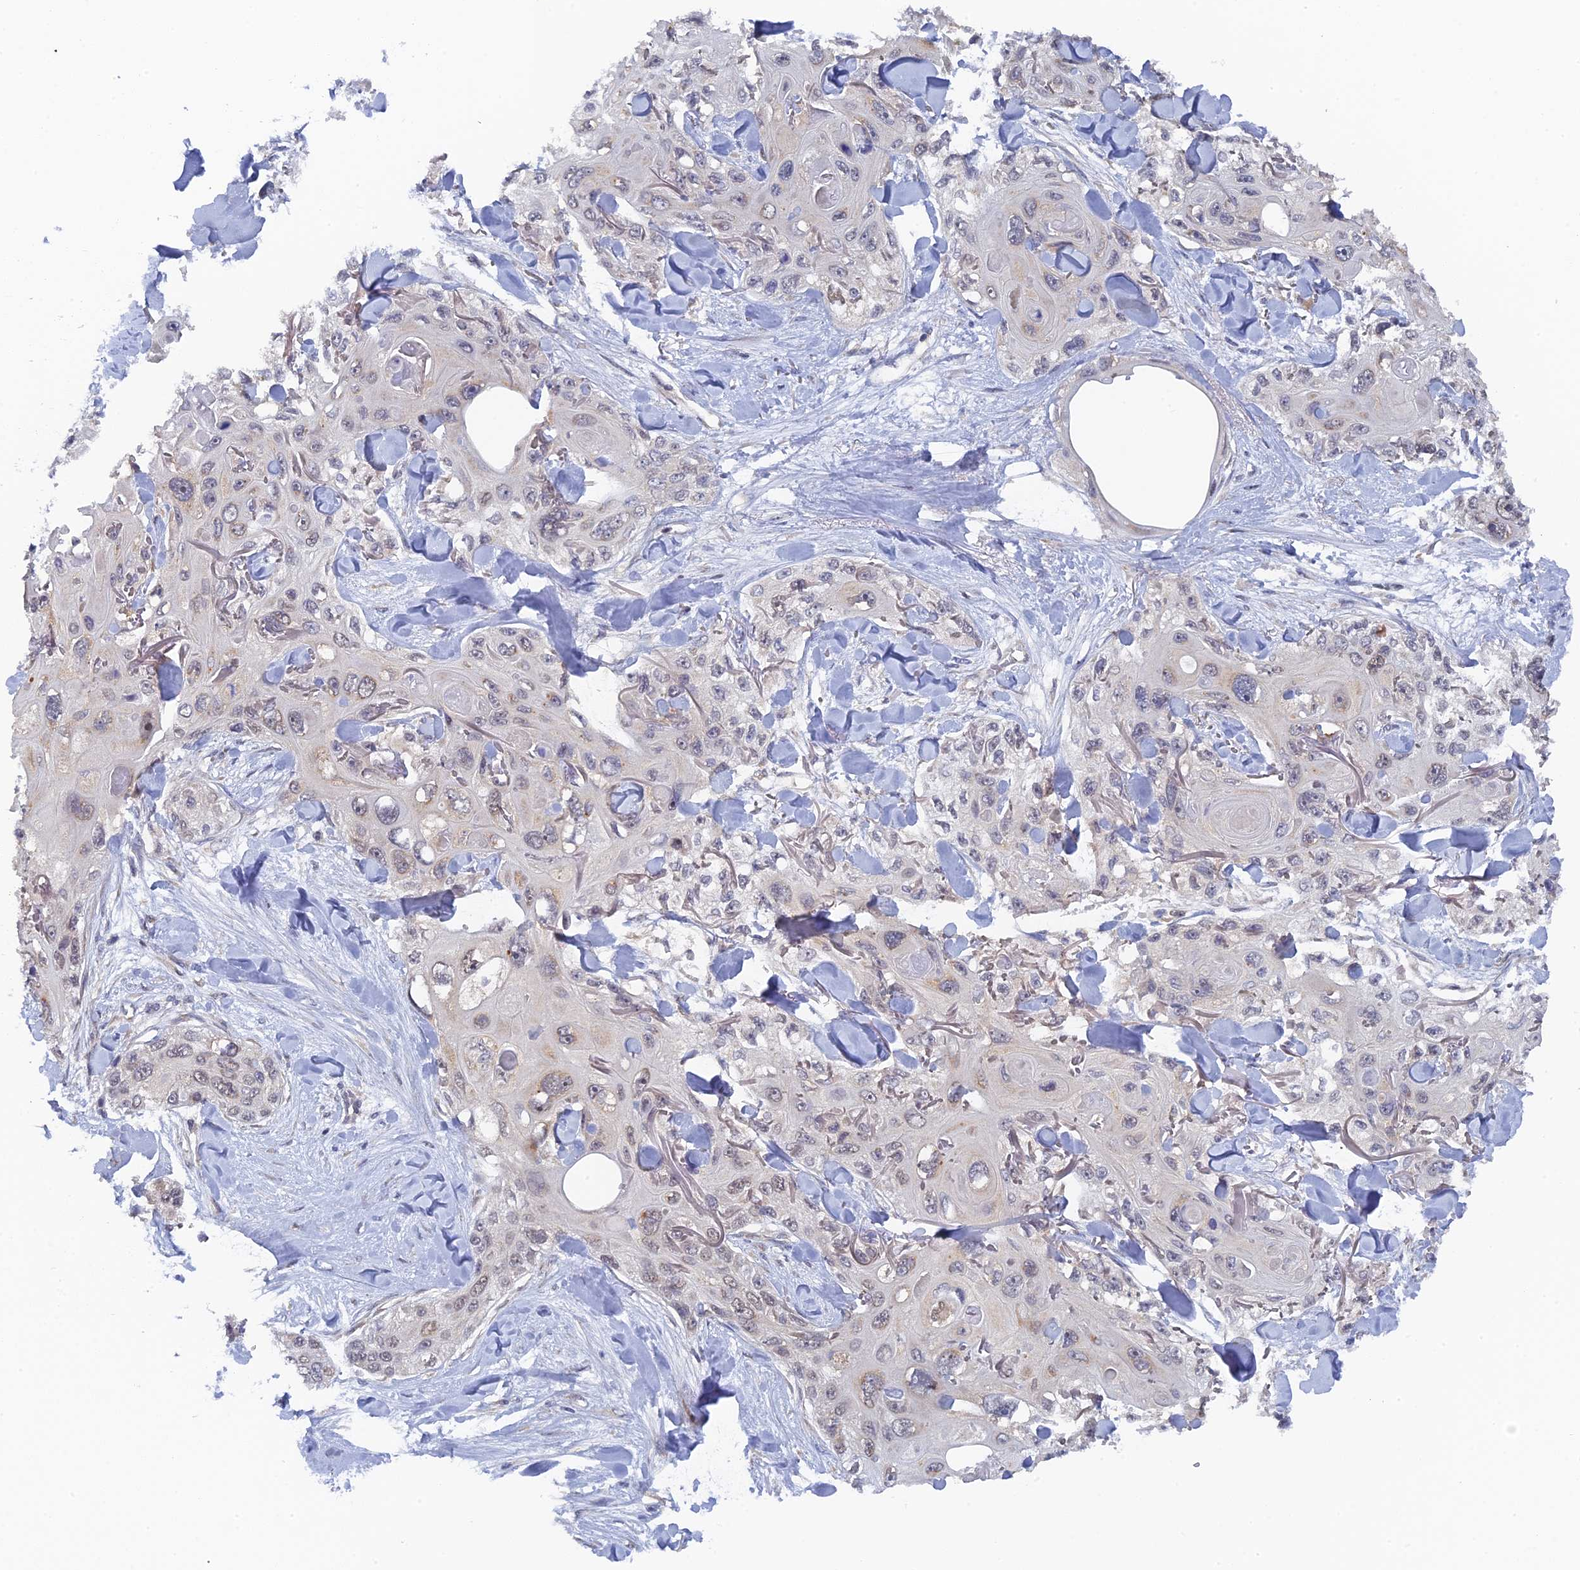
{"staining": {"intensity": "weak", "quantity": "<25%", "location": "nuclear"}, "tissue": "skin cancer", "cell_type": "Tumor cells", "image_type": "cancer", "snomed": [{"axis": "morphology", "description": "Normal tissue, NOS"}, {"axis": "morphology", "description": "Squamous cell carcinoma, NOS"}, {"axis": "topography", "description": "Skin"}], "caption": "The histopathology image demonstrates no significant expression in tumor cells of skin squamous cell carcinoma.", "gene": "MIGA2", "patient": {"sex": "male", "age": 72}}